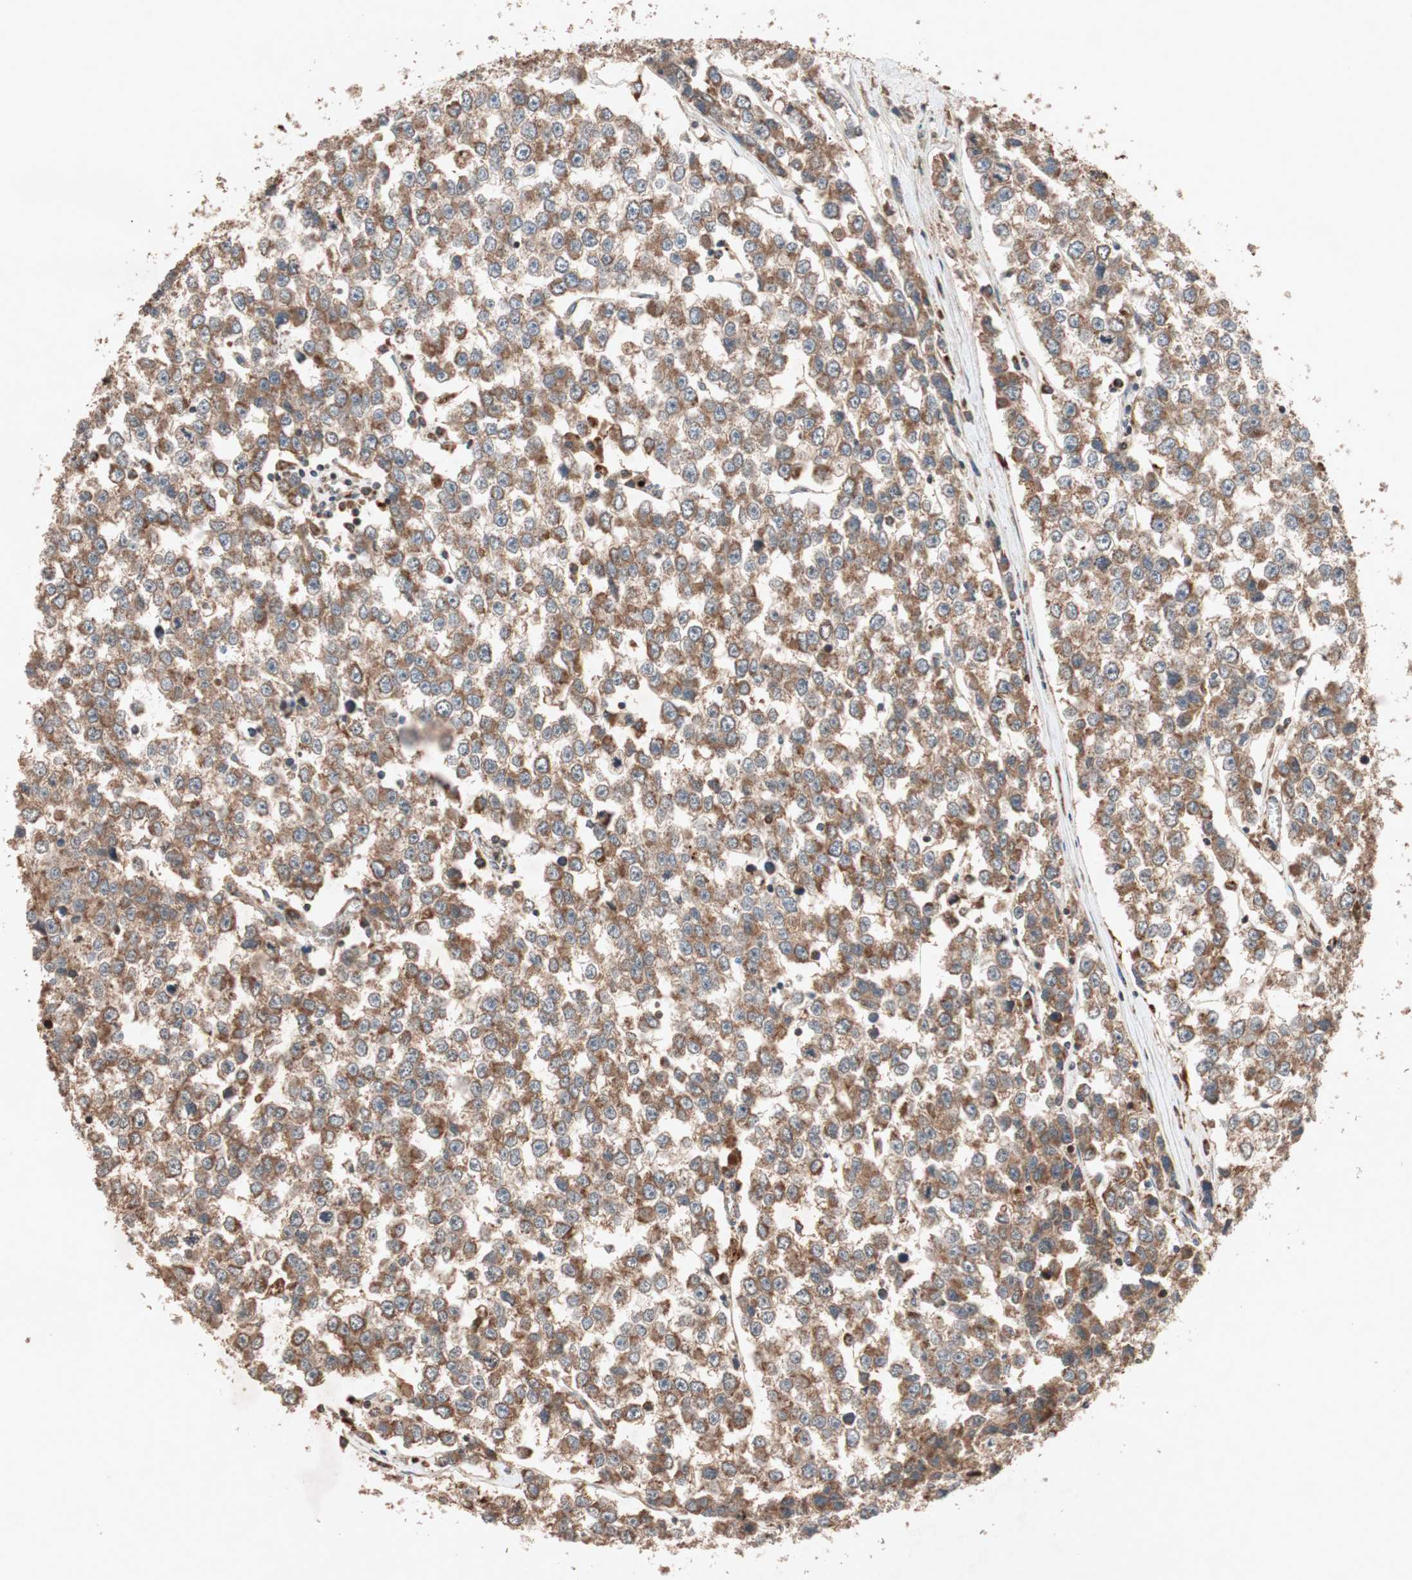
{"staining": {"intensity": "moderate", "quantity": ">75%", "location": "cytoplasmic/membranous"}, "tissue": "testis cancer", "cell_type": "Tumor cells", "image_type": "cancer", "snomed": [{"axis": "morphology", "description": "Seminoma, NOS"}, {"axis": "morphology", "description": "Carcinoma, Embryonal, NOS"}, {"axis": "topography", "description": "Testis"}], "caption": "Human testis cancer stained with a protein marker reveals moderate staining in tumor cells.", "gene": "RAB1A", "patient": {"sex": "male", "age": 52}}